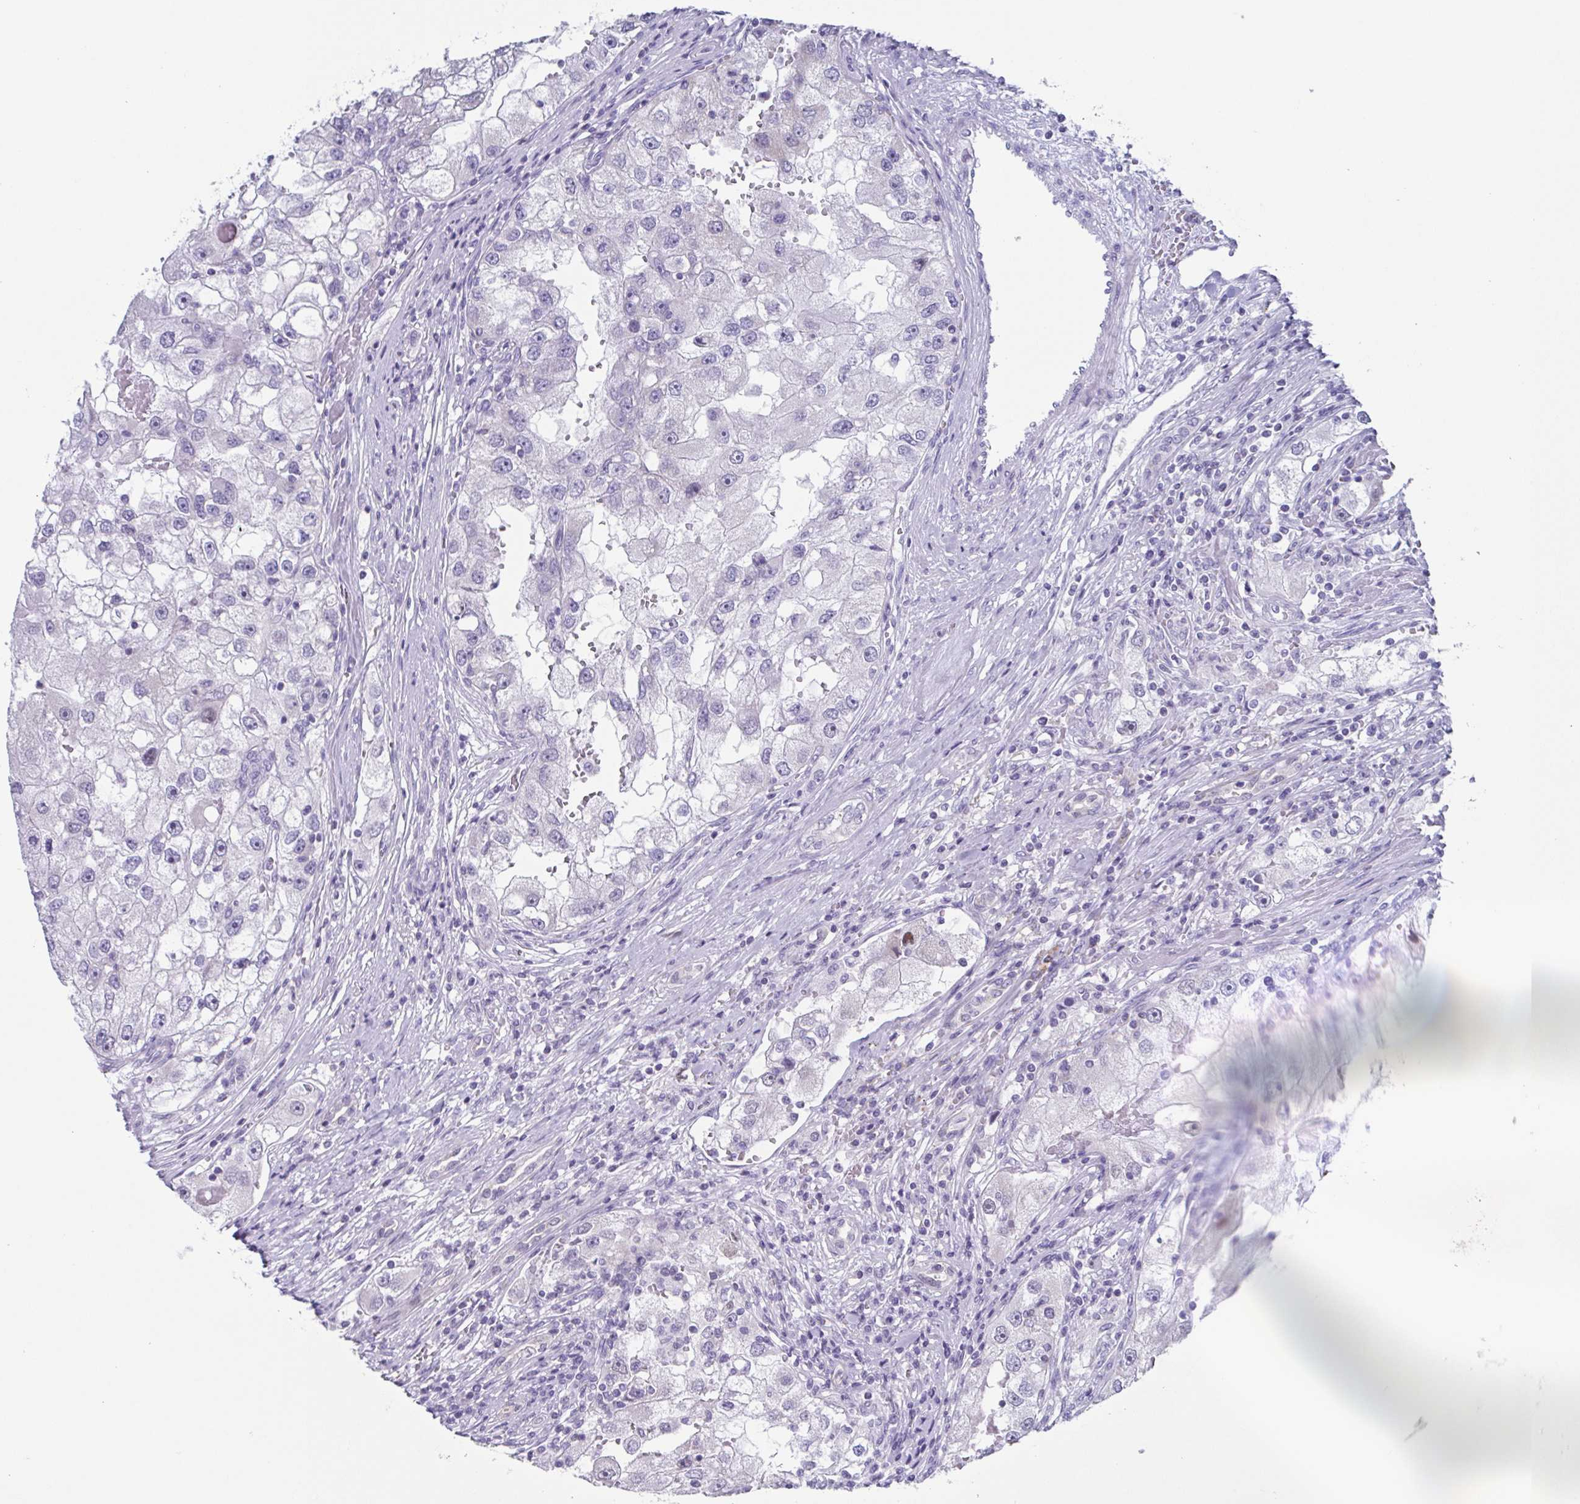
{"staining": {"intensity": "negative", "quantity": "none", "location": "none"}, "tissue": "renal cancer", "cell_type": "Tumor cells", "image_type": "cancer", "snomed": [{"axis": "morphology", "description": "Adenocarcinoma, NOS"}, {"axis": "topography", "description": "Kidney"}], "caption": "An image of renal adenocarcinoma stained for a protein reveals no brown staining in tumor cells.", "gene": "PBOV1", "patient": {"sex": "male", "age": 63}}